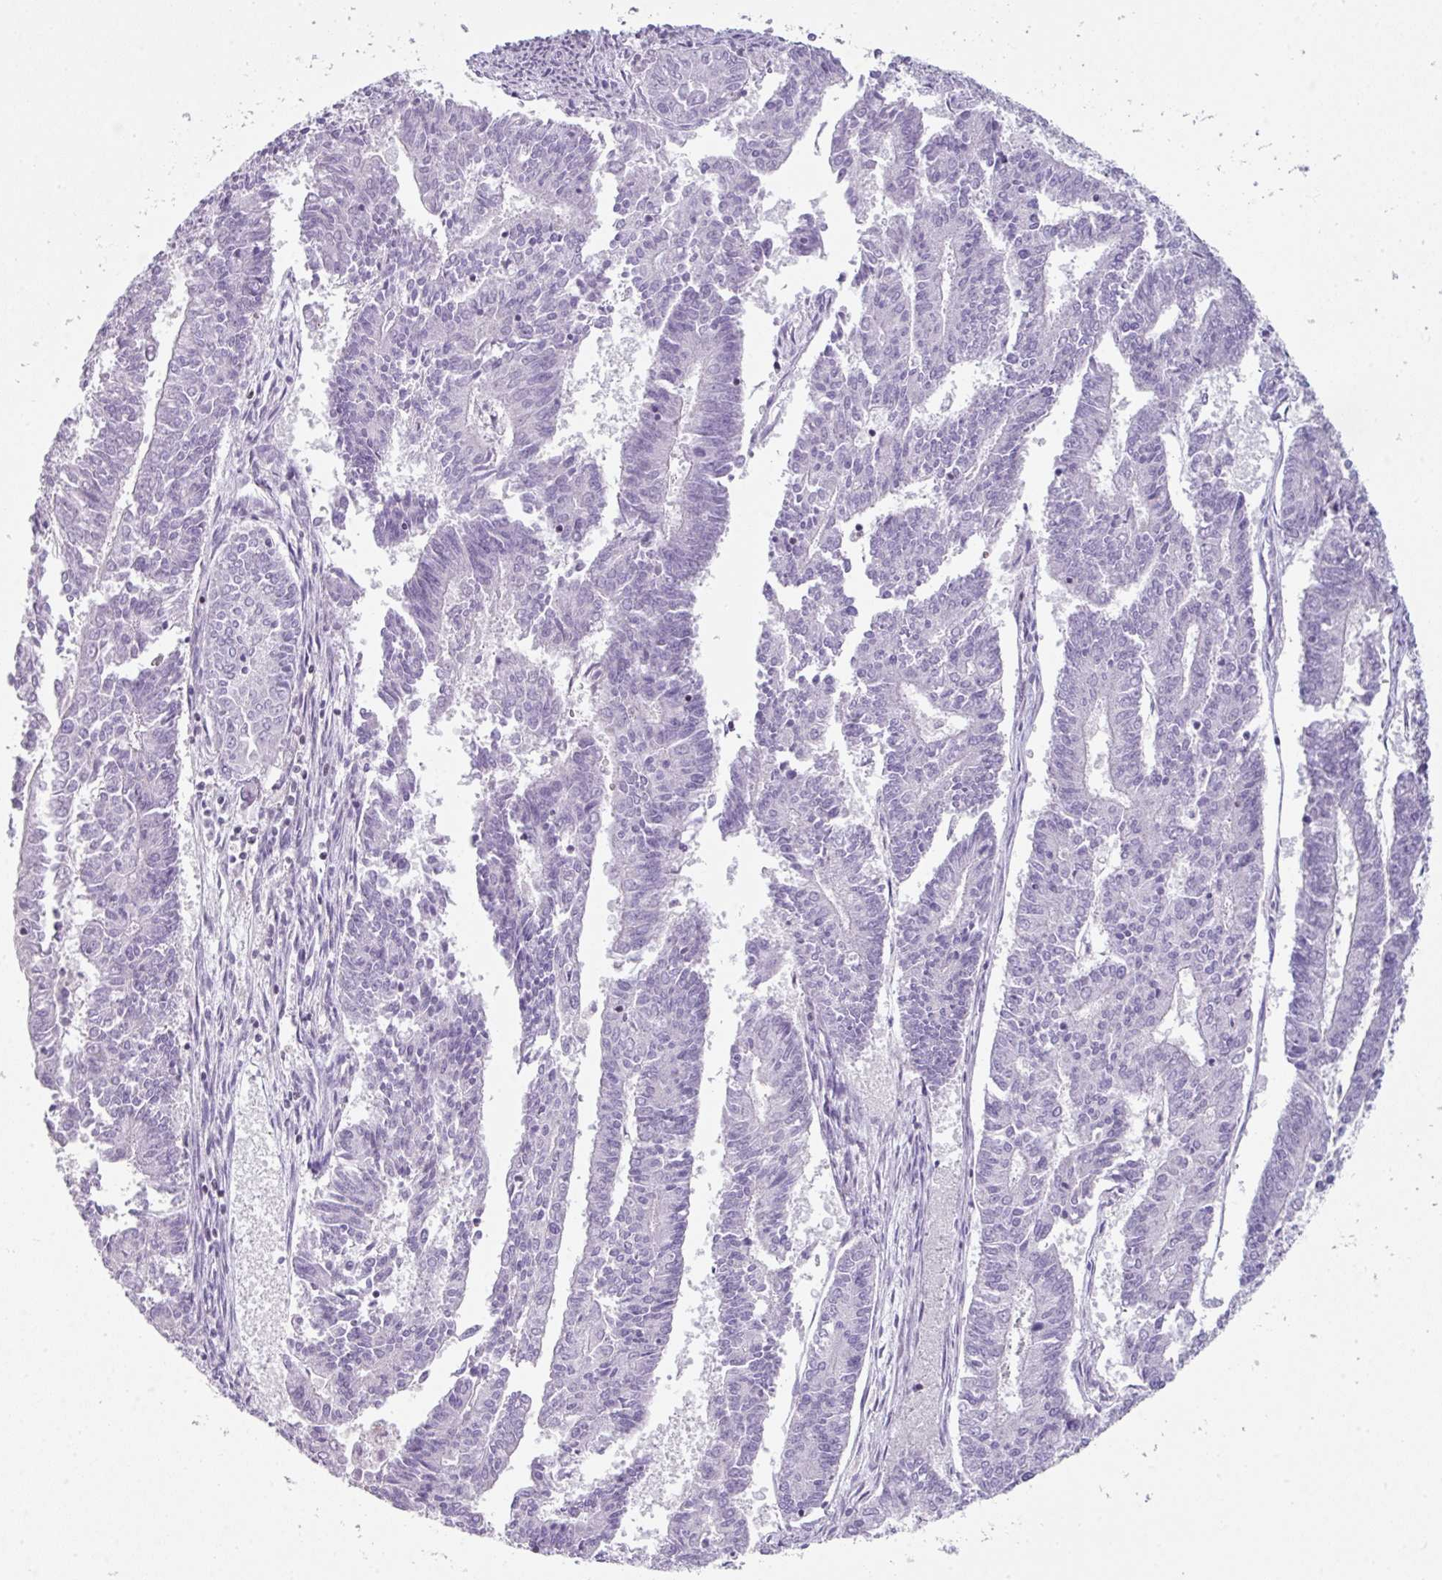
{"staining": {"intensity": "negative", "quantity": "none", "location": "none"}, "tissue": "endometrial cancer", "cell_type": "Tumor cells", "image_type": "cancer", "snomed": [{"axis": "morphology", "description": "Adenocarcinoma, NOS"}, {"axis": "topography", "description": "Endometrium"}], "caption": "IHC of adenocarcinoma (endometrial) reveals no staining in tumor cells.", "gene": "STAT5A", "patient": {"sex": "female", "age": 59}}